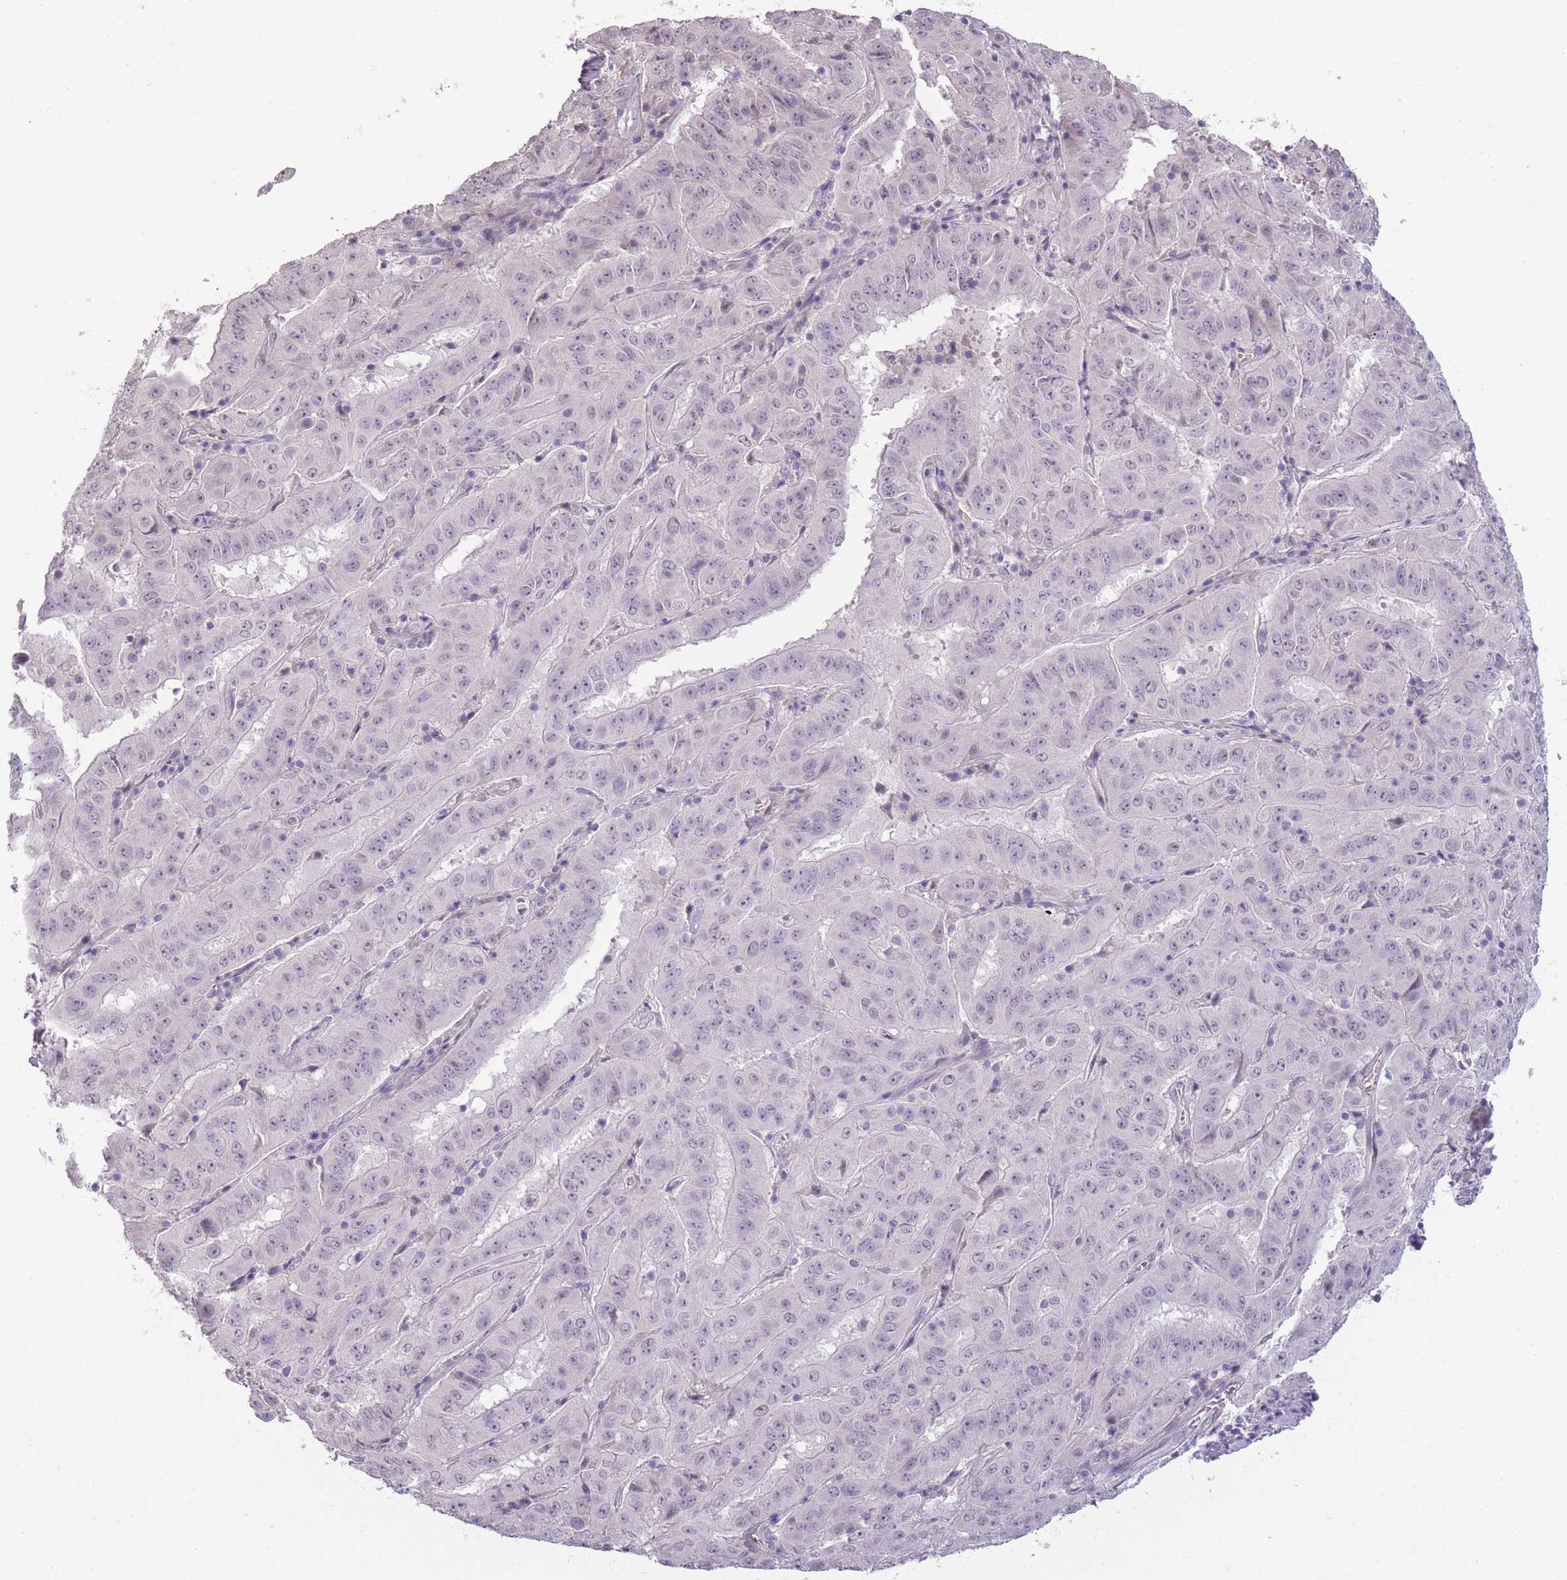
{"staining": {"intensity": "negative", "quantity": "none", "location": "none"}, "tissue": "pancreatic cancer", "cell_type": "Tumor cells", "image_type": "cancer", "snomed": [{"axis": "morphology", "description": "Adenocarcinoma, NOS"}, {"axis": "topography", "description": "Pancreas"}], "caption": "There is no significant staining in tumor cells of pancreatic adenocarcinoma. (DAB (3,3'-diaminobenzidine) IHC with hematoxylin counter stain).", "gene": "ZBTB24", "patient": {"sex": "male", "age": 63}}